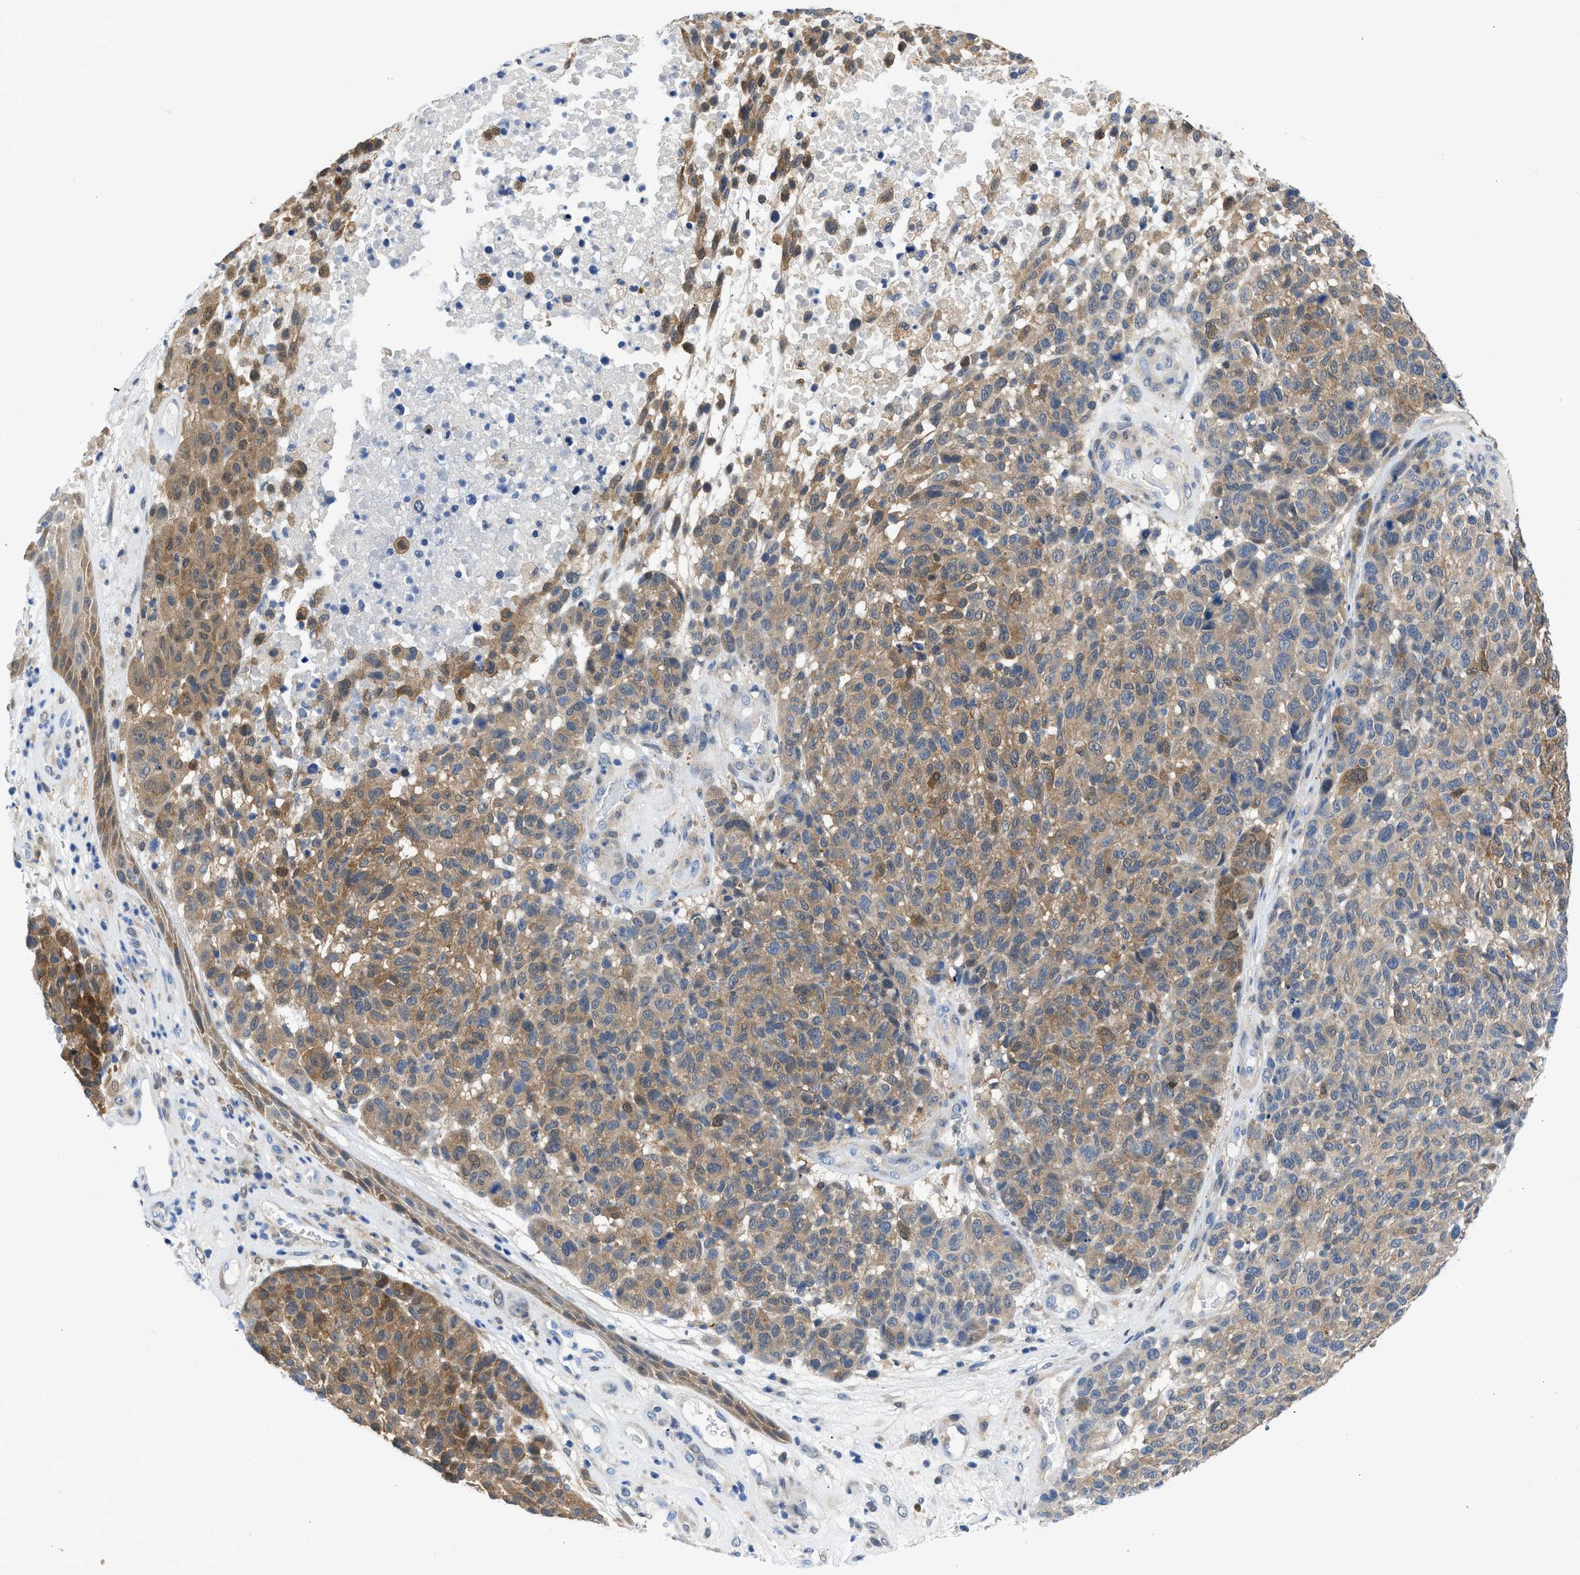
{"staining": {"intensity": "moderate", "quantity": ">75%", "location": "cytoplasmic/membranous"}, "tissue": "melanoma", "cell_type": "Tumor cells", "image_type": "cancer", "snomed": [{"axis": "morphology", "description": "Malignant melanoma, NOS"}, {"axis": "topography", "description": "Skin"}], "caption": "An immunohistochemistry image of neoplastic tissue is shown. Protein staining in brown shows moderate cytoplasmic/membranous positivity in melanoma within tumor cells.", "gene": "CBR1", "patient": {"sex": "male", "age": 59}}